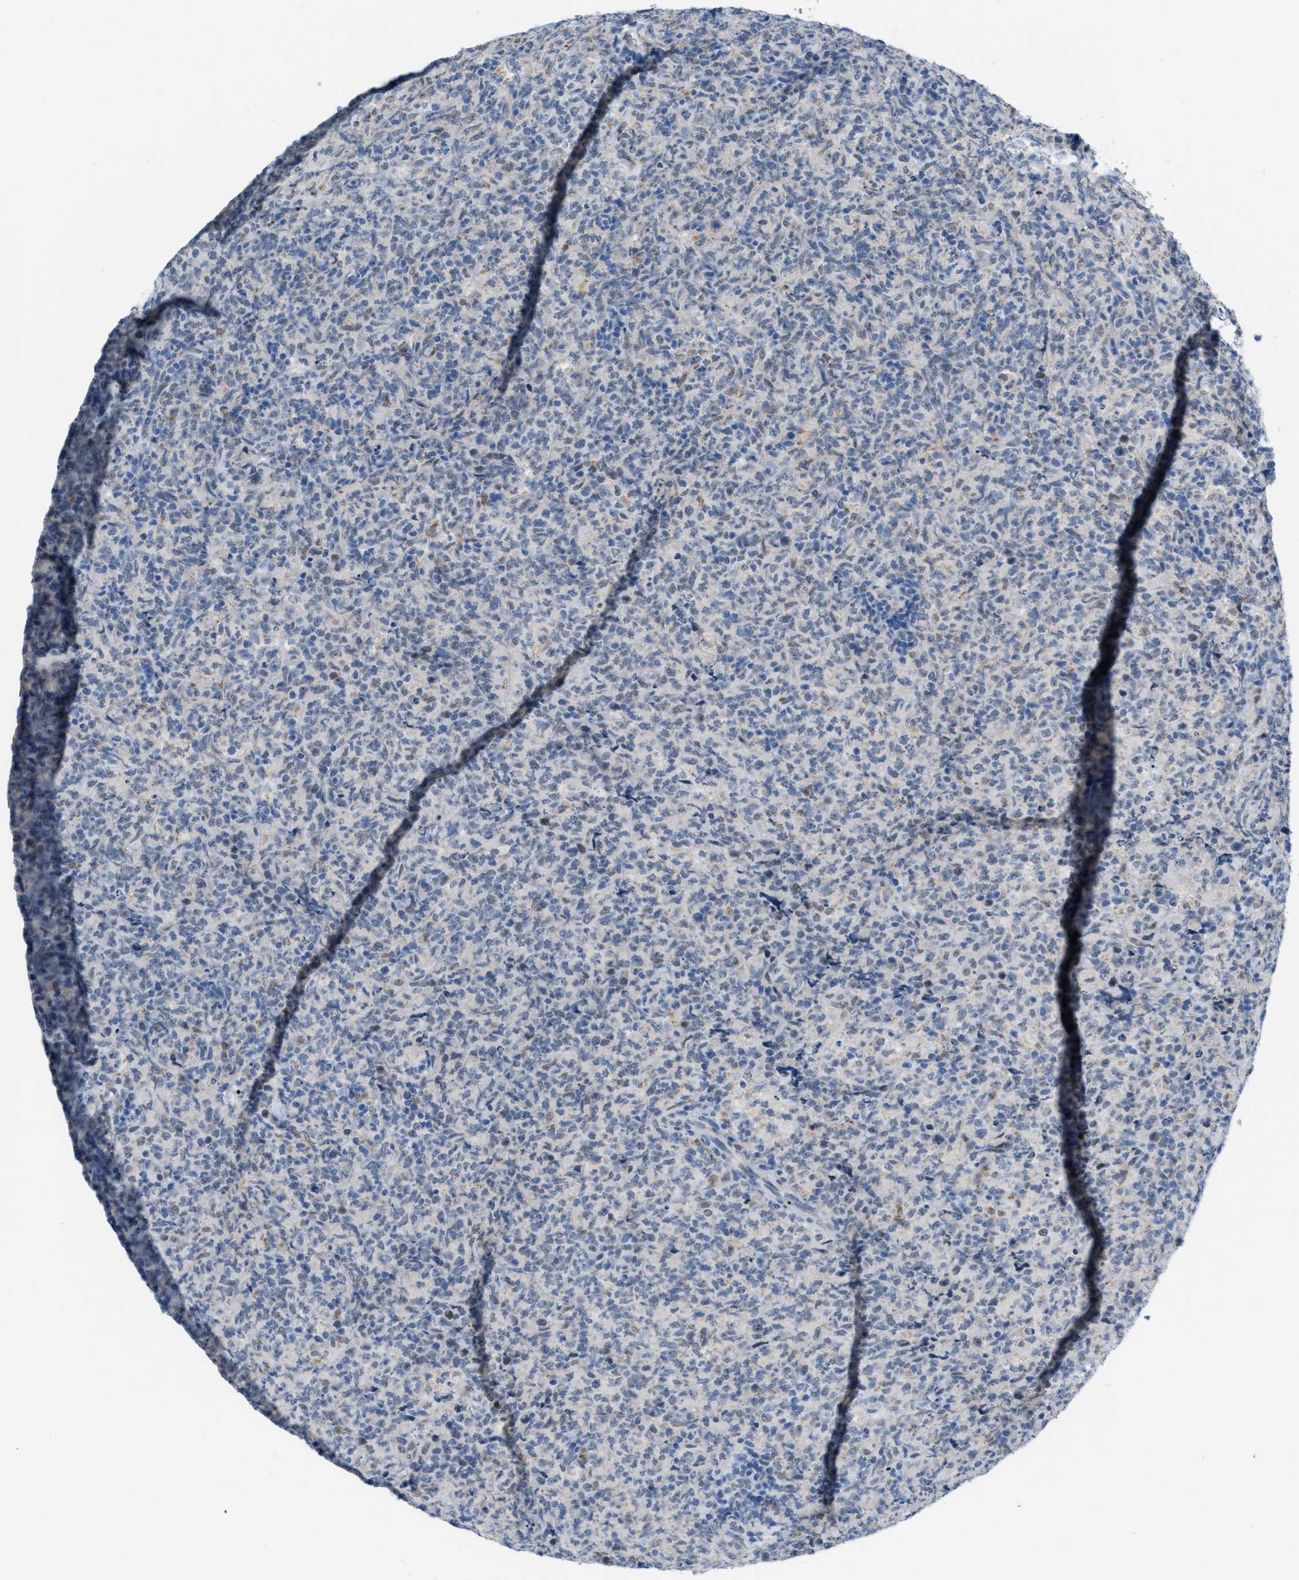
{"staining": {"intensity": "negative", "quantity": "none", "location": "none"}, "tissue": "lymphoma", "cell_type": "Tumor cells", "image_type": "cancer", "snomed": [{"axis": "morphology", "description": "Malignant lymphoma, non-Hodgkin's type, High grade"}, {"axis": "topography", "description": "Tonsil"}], "caption": "Human lymphoma stained for a protein using IHC displays no staining in tumor cells.", "gene": "PHRF1", "patient": {"sex": "female", "age": 36}}